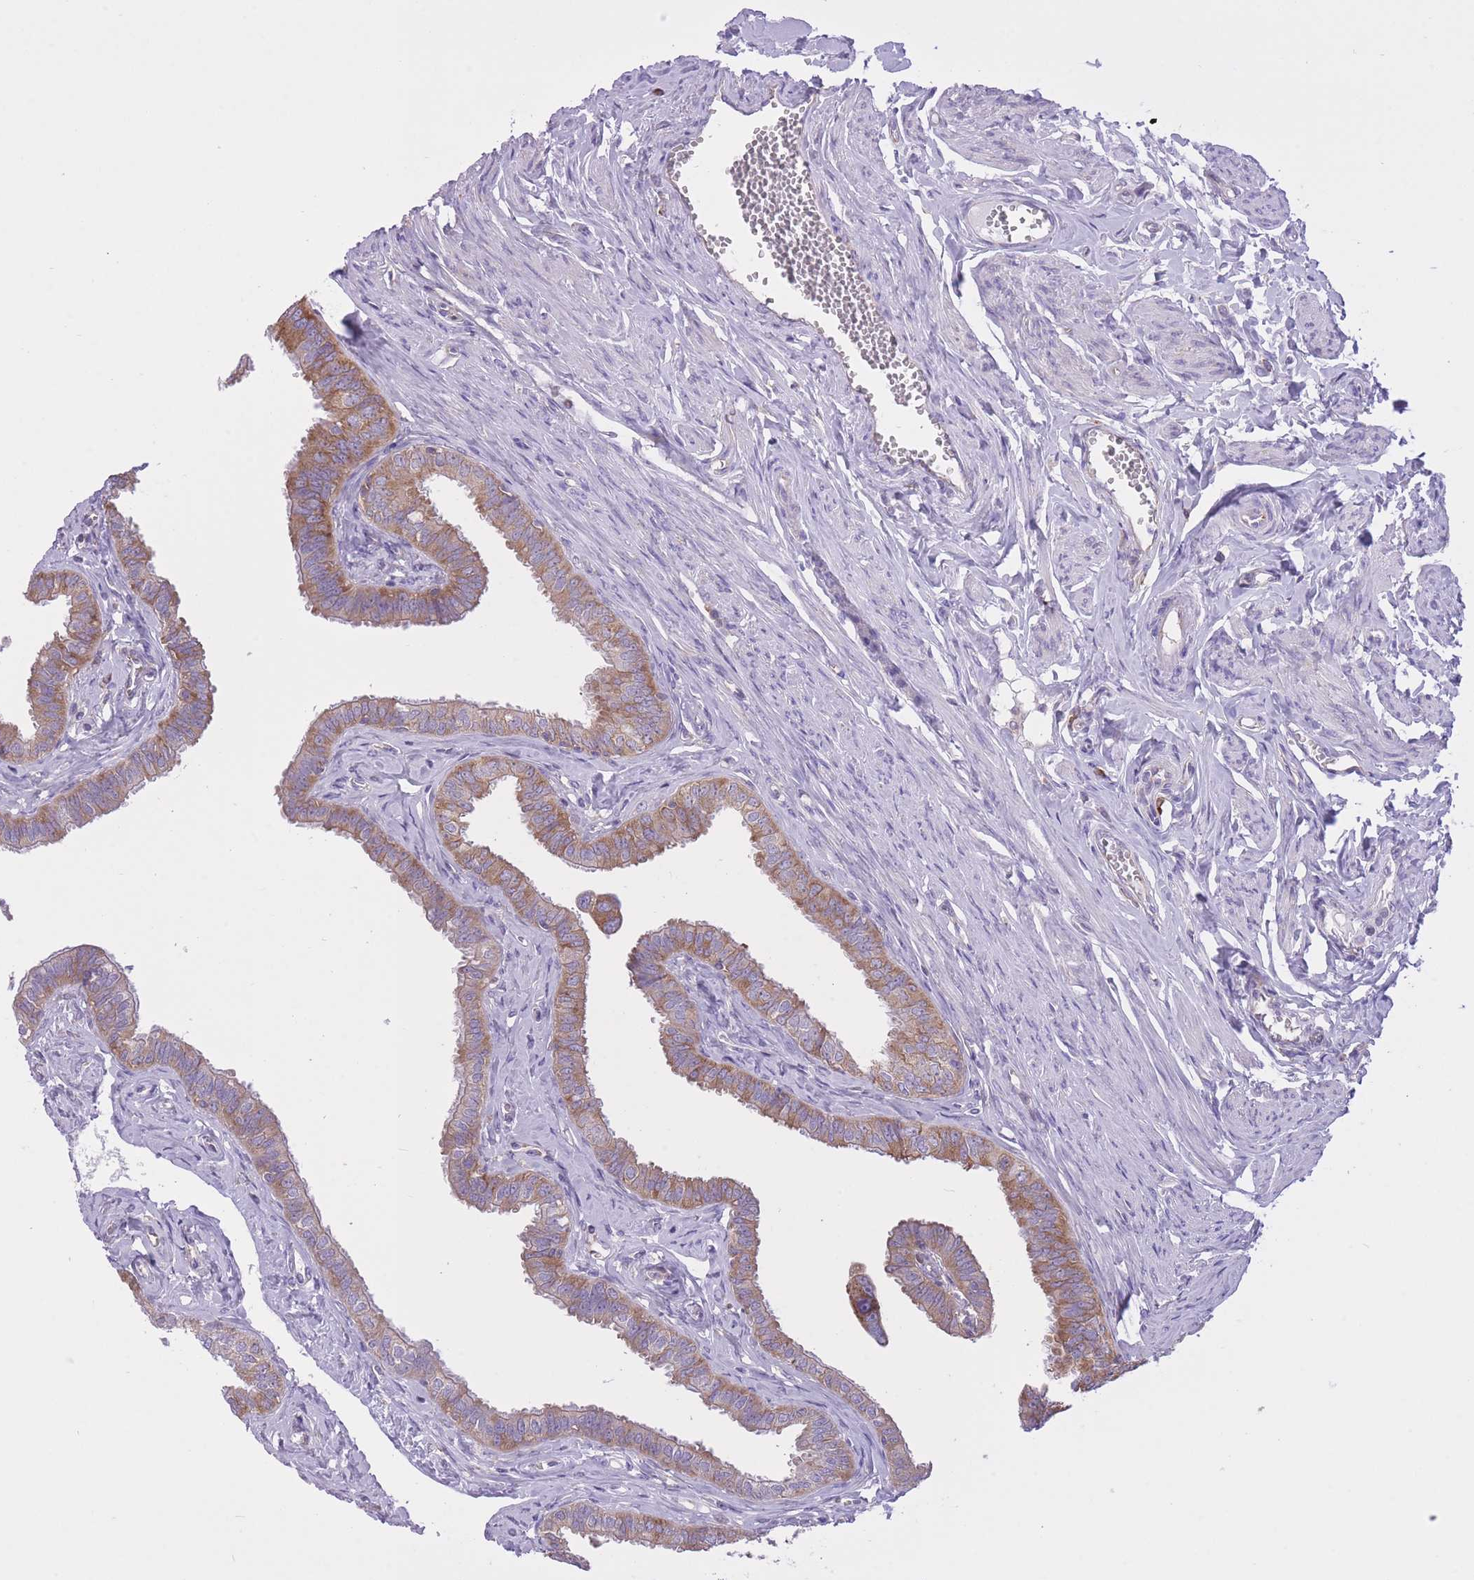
{"staining": {"intensity": "strong", "quantity": "25%-75%", "location": "cytoplasmic/membranous"}, "tissue": "fallopian tube", "cell_type": "Glandular cells", "image_type": "normal", "snomed": [{"axis": "morphology", "description": "Normal tissue, NOS"}, {"axis": "morphology", "description": "Carcinoma, NOS"}, {"axis": "topography", "description": "Fallopian tube"}, {"axis": "topography", "description": "Ovary"}], "caption": "This image reveals immunohistochemistry staining of normal human fallopian tube, with high strong cytoplasmic/membranous staining in approximately 25%-75% of glandular cells.", "gene": "ZNF501", "patient": {"sex": "female", "age": 59}}